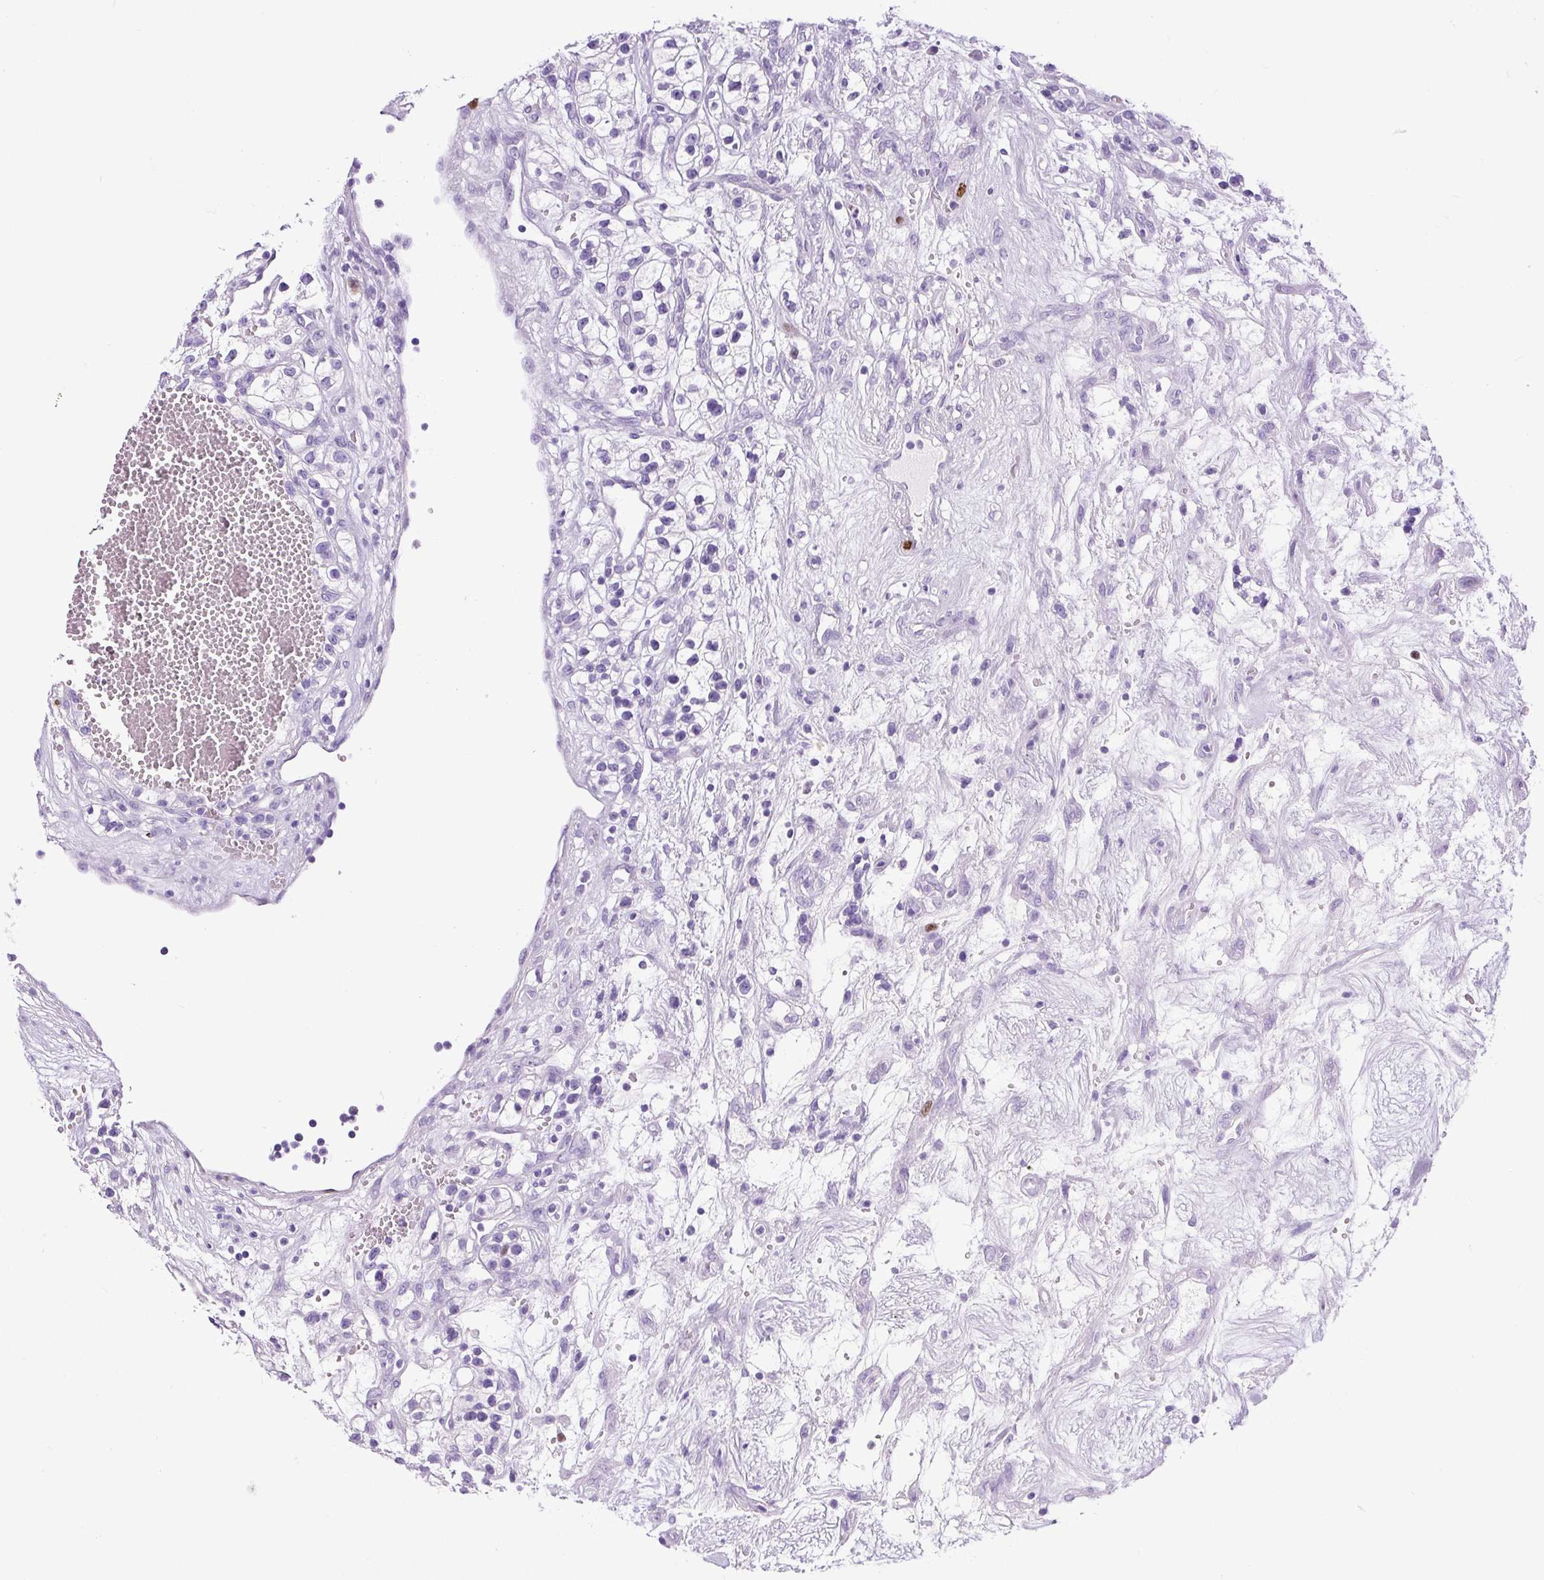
{"staining": {"intensity": "negative", "quantity": "none", "location": "none"}, "tissue": "renal cancer", "cell_type": "Tumor cells", "image_type": "cancer", "snomed": [{"axis": "morphology", "description": "Adenocarcinoma, NOS"}, {"axis": "topography", "description": "Kidney"}], "caption": "Tumor cells show no significant protein positivity in renal adenocarcinoma. The staining was performed using DAB to visualize the protein expression in brown, while the nuclei were stained in blue with hematoxylin (Magnification: 20x).", "gene": "RACGAP1", "patient": {"sex": "female", "age": 57}}